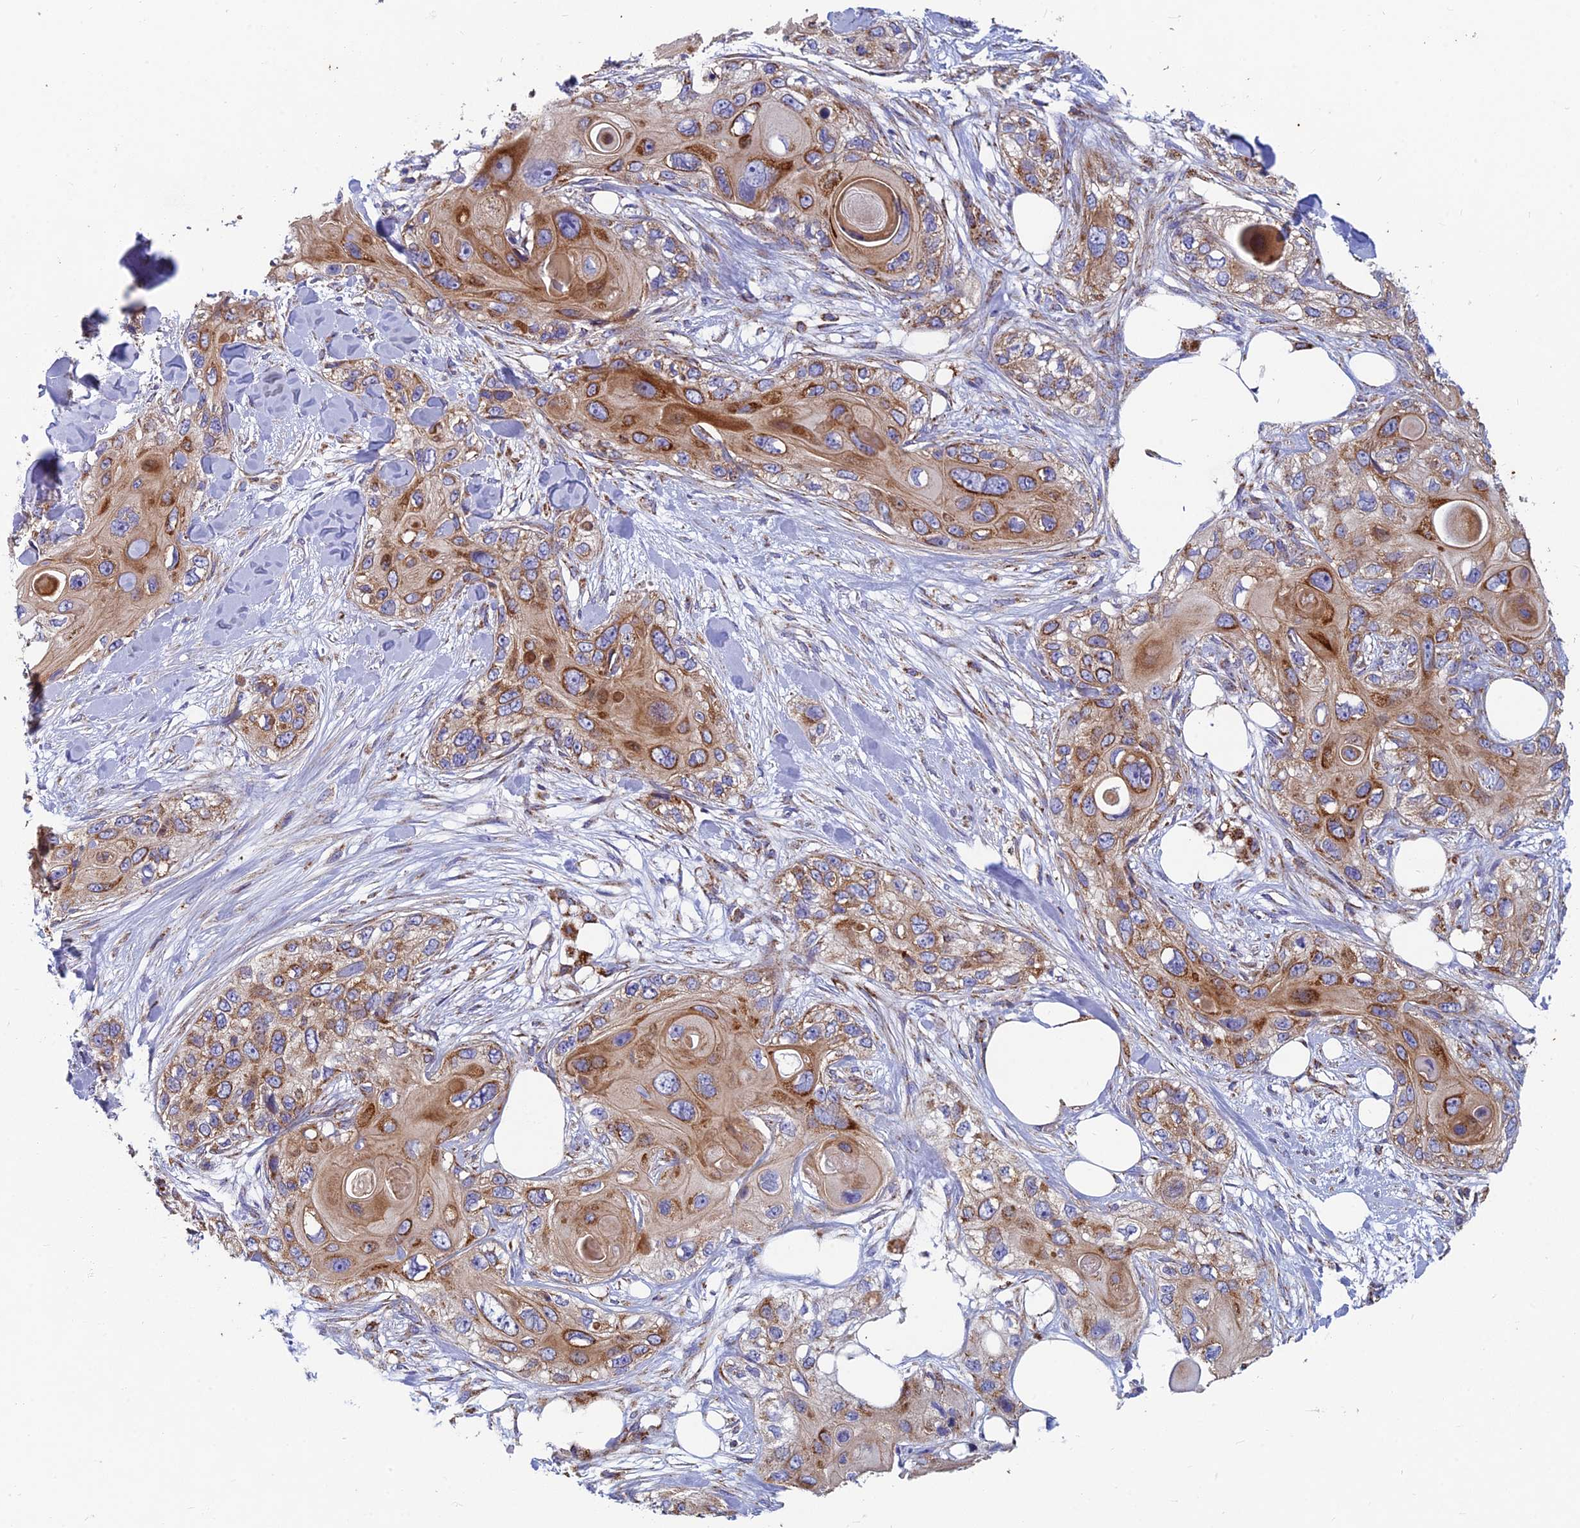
{"staining": {"intensity": "moderate", "quantity": ">75%", "location": "cytoplasmic/membranous"}, "tissue": "skin cancer", "cell_type": "Tumor cells", "image_type": "cancer", "snomed": [{"axis": "morphology", "description": "Normal tissue, NOS"}, {"axis": "morphology", "description": "Squamous cell carcinoma, NOS"}, {"axis": "topography", "description": "Skin"}], "caption": "There is medium levels of moderate cytoplasmic/membranous expression in tumor cells of skin cancer (squamous cell carcinoma), as demonstrated by immunohistochemical staining (brown color).", "gene": "MRPS9", "patient": {"sex": "male", "age": 72}}